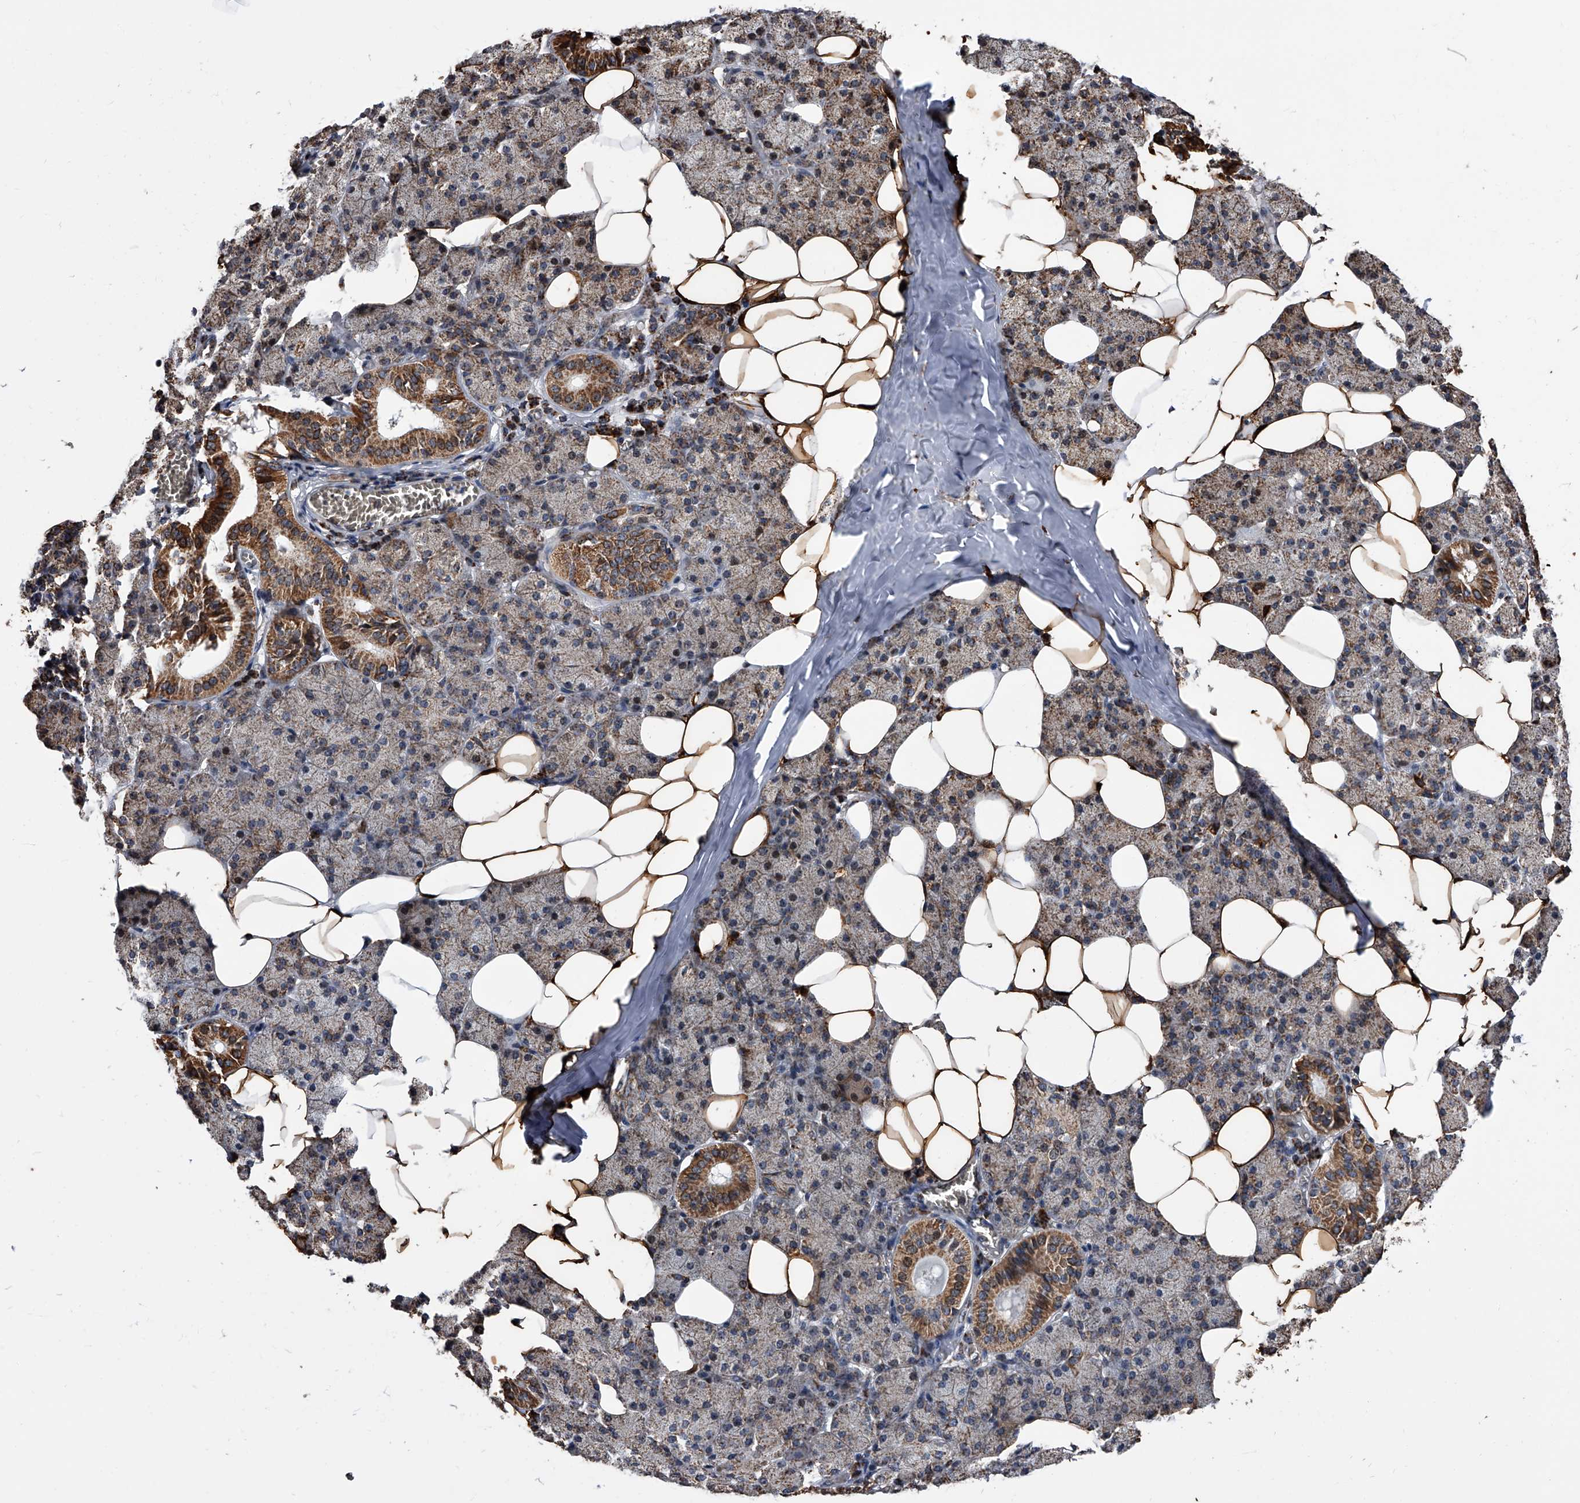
{"staining": {"intensity": "strong", "quantity": "<25%", "location": "cytoplasmic/membranous"}, "tissue": "salivary gland", "cell_type": "Glandular cells", "image_type": "normal", "snomed": [{"axis": "morphology", "description": "Normal tissue, NOS"}, {"axis": "topography", "description": "Salivary gland"}], "caption": "IHC (DAB (3,3'-diaminobenzidine)) staining of benign salivary gland demonstrates strong cytoplasmic/membranous protein positivity in approximately <25% of glandular cells.", "gene": "SMPDL3A", "patient": {"sex": "female", "age": 33}}